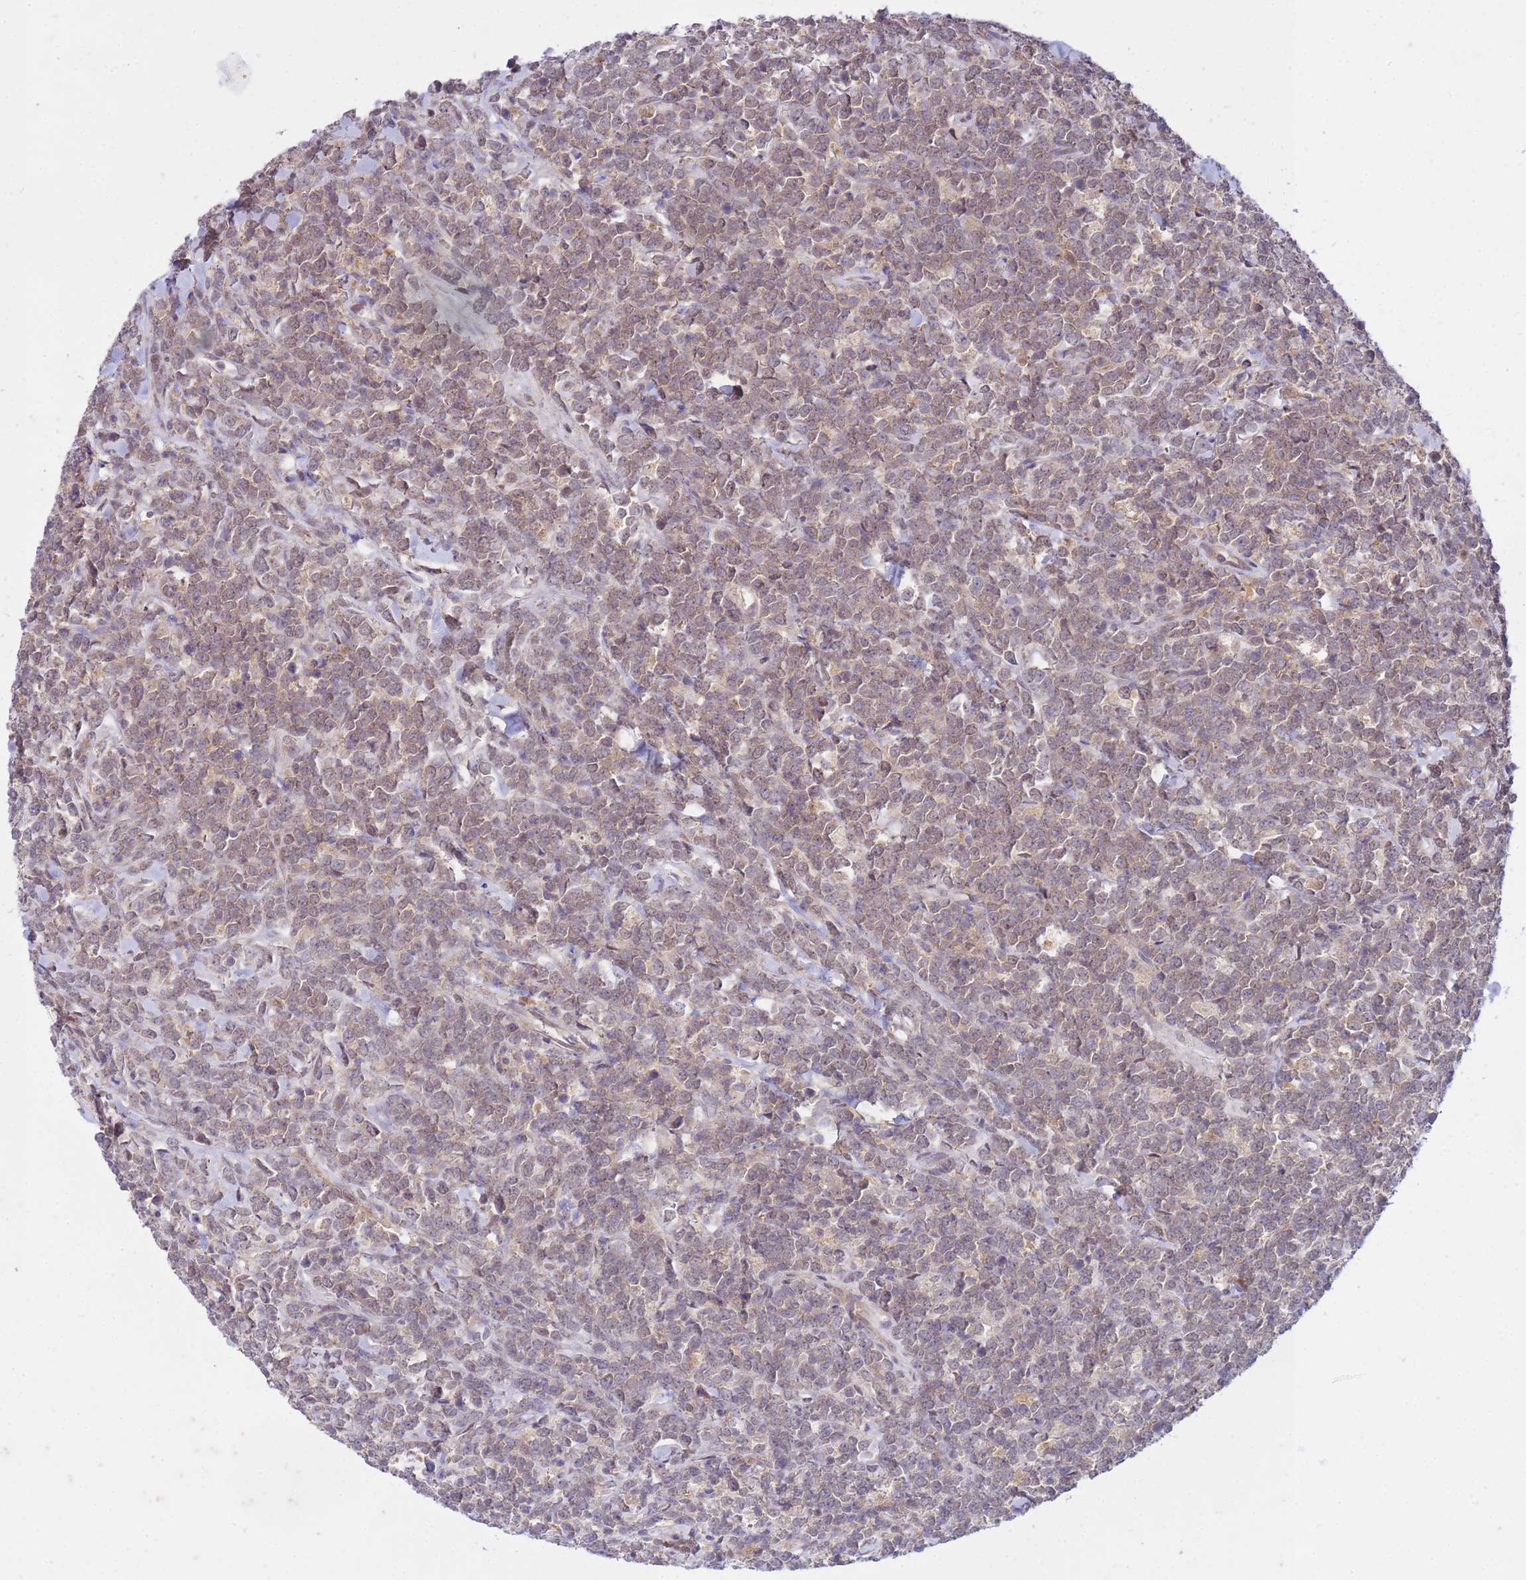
{"staining": {"intensity": "weak", "quantity": "25%-75%", "location": "cytoplasmic/membranous"}, "tissue": "lymphoma", "cell_type": "Tumor cells", "image_type": "cancer", "snomed": [{"axis": "morphology", "description": "Malignant lymphoma, non-Hodgkin's type, High grade"}, {"axis": "topography", "description": "Small intestine"}], "caption": "There is low levels of weak cytoplasmic/membranous positivity in tumor cells of lymphoma, as demonstrated by immunohistochemical staining (brown color).", "gene": "NPEPPS", "patient": {"sex": "male", "age": 8}}